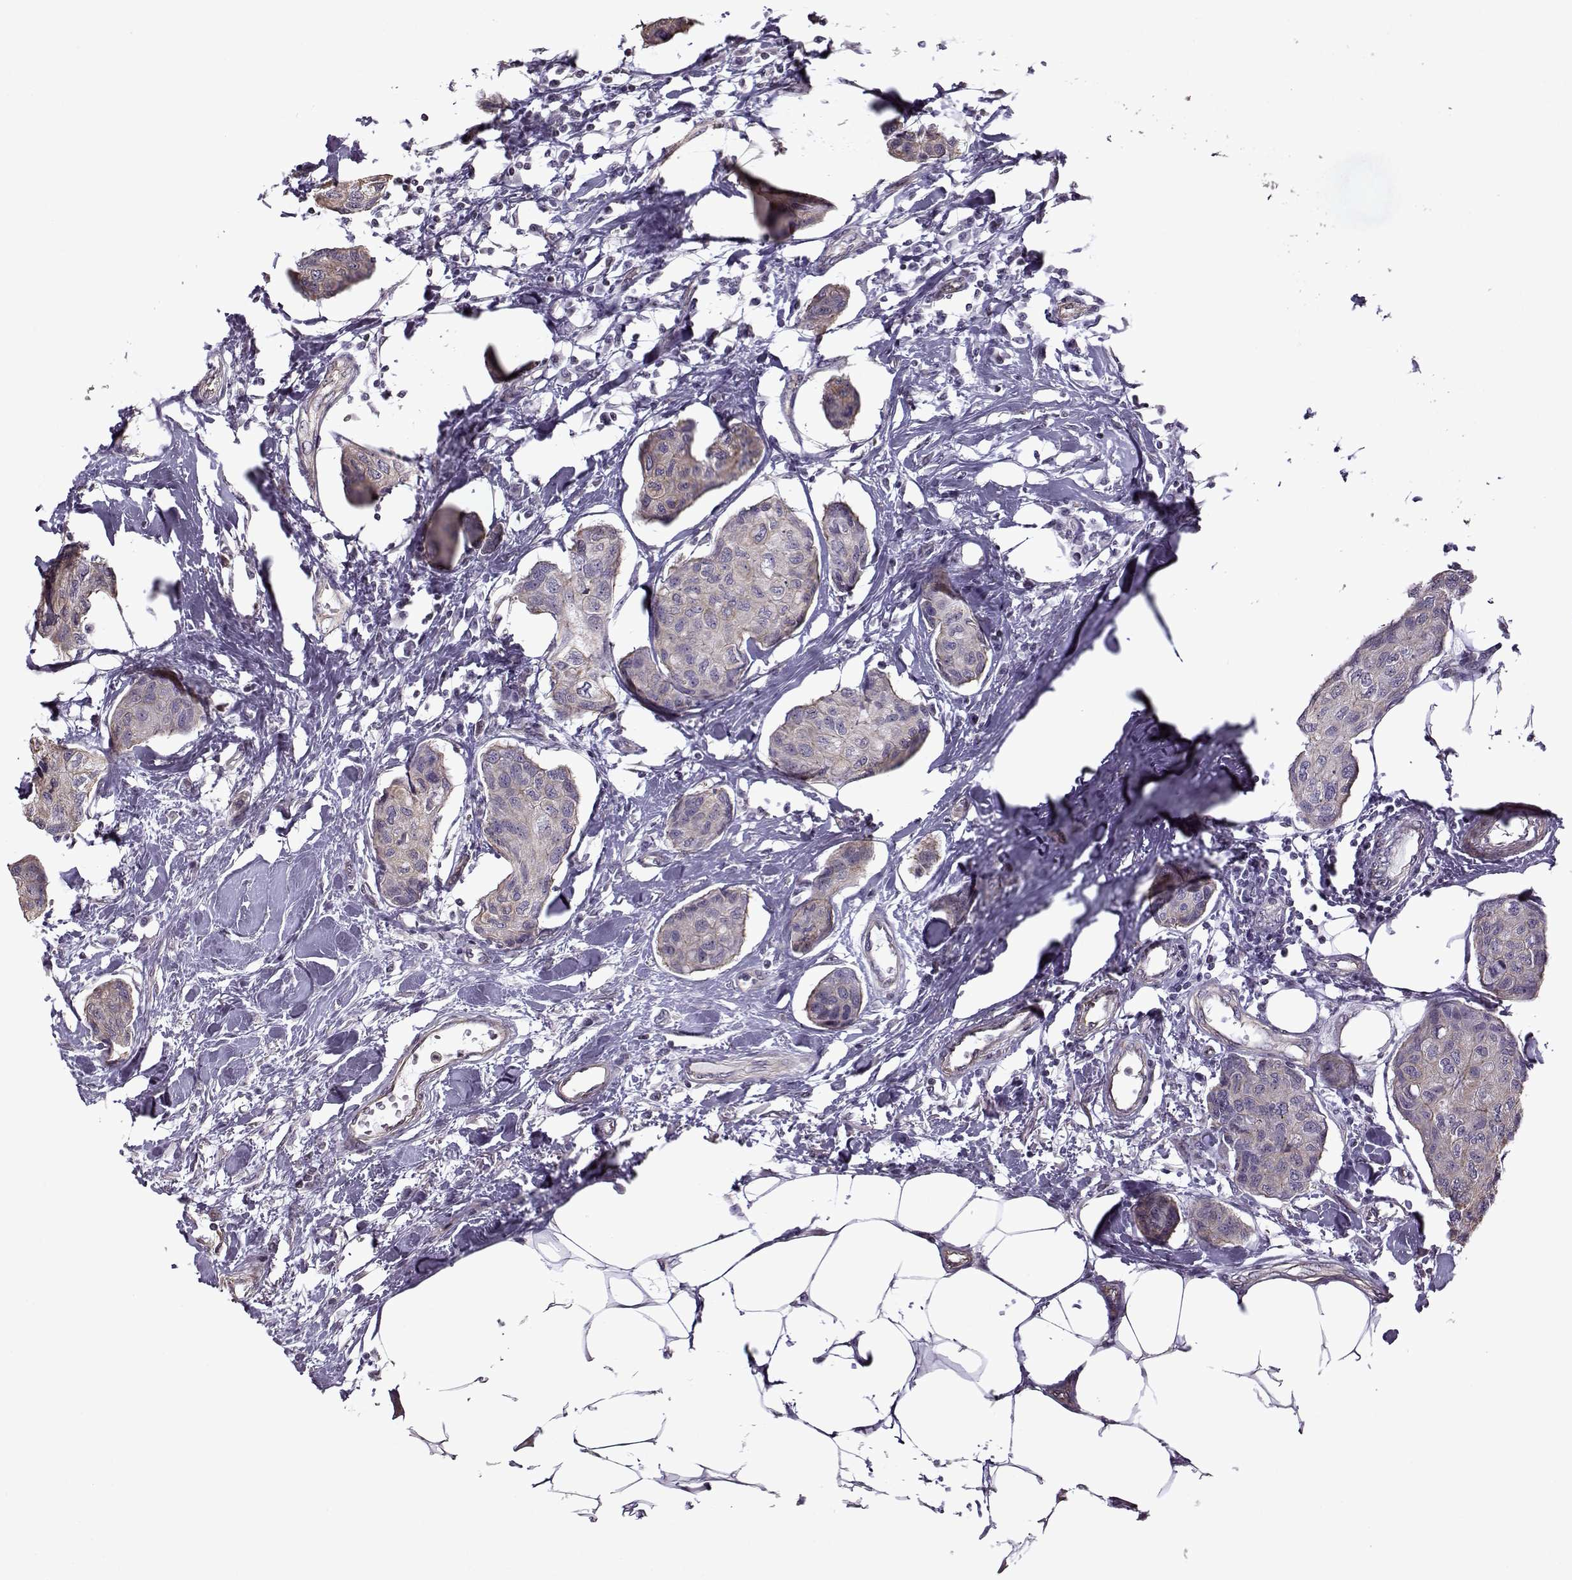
{"staining": {"intensity": "weak", "quantity": "<25%", "location": "cytoplasmic/membranous"}, "tissue": "breast cancer", "cell_type": "Tumor cells", "image_type": "cancer", "snomed": [{"axis": "morphology", "description": "Duct carcinoma"}, {"axis": "topography", "description": "Breast"}], "caption": "This photomicrograph is of intraductal carcinoma (breast) stained with immunohistochemistry to label a protein in brown with the nuclei are counter-stained blue. There is no expression in tumor cells.", "gene": "KRT9", "patient": {"sex": "female", "age": 80}}